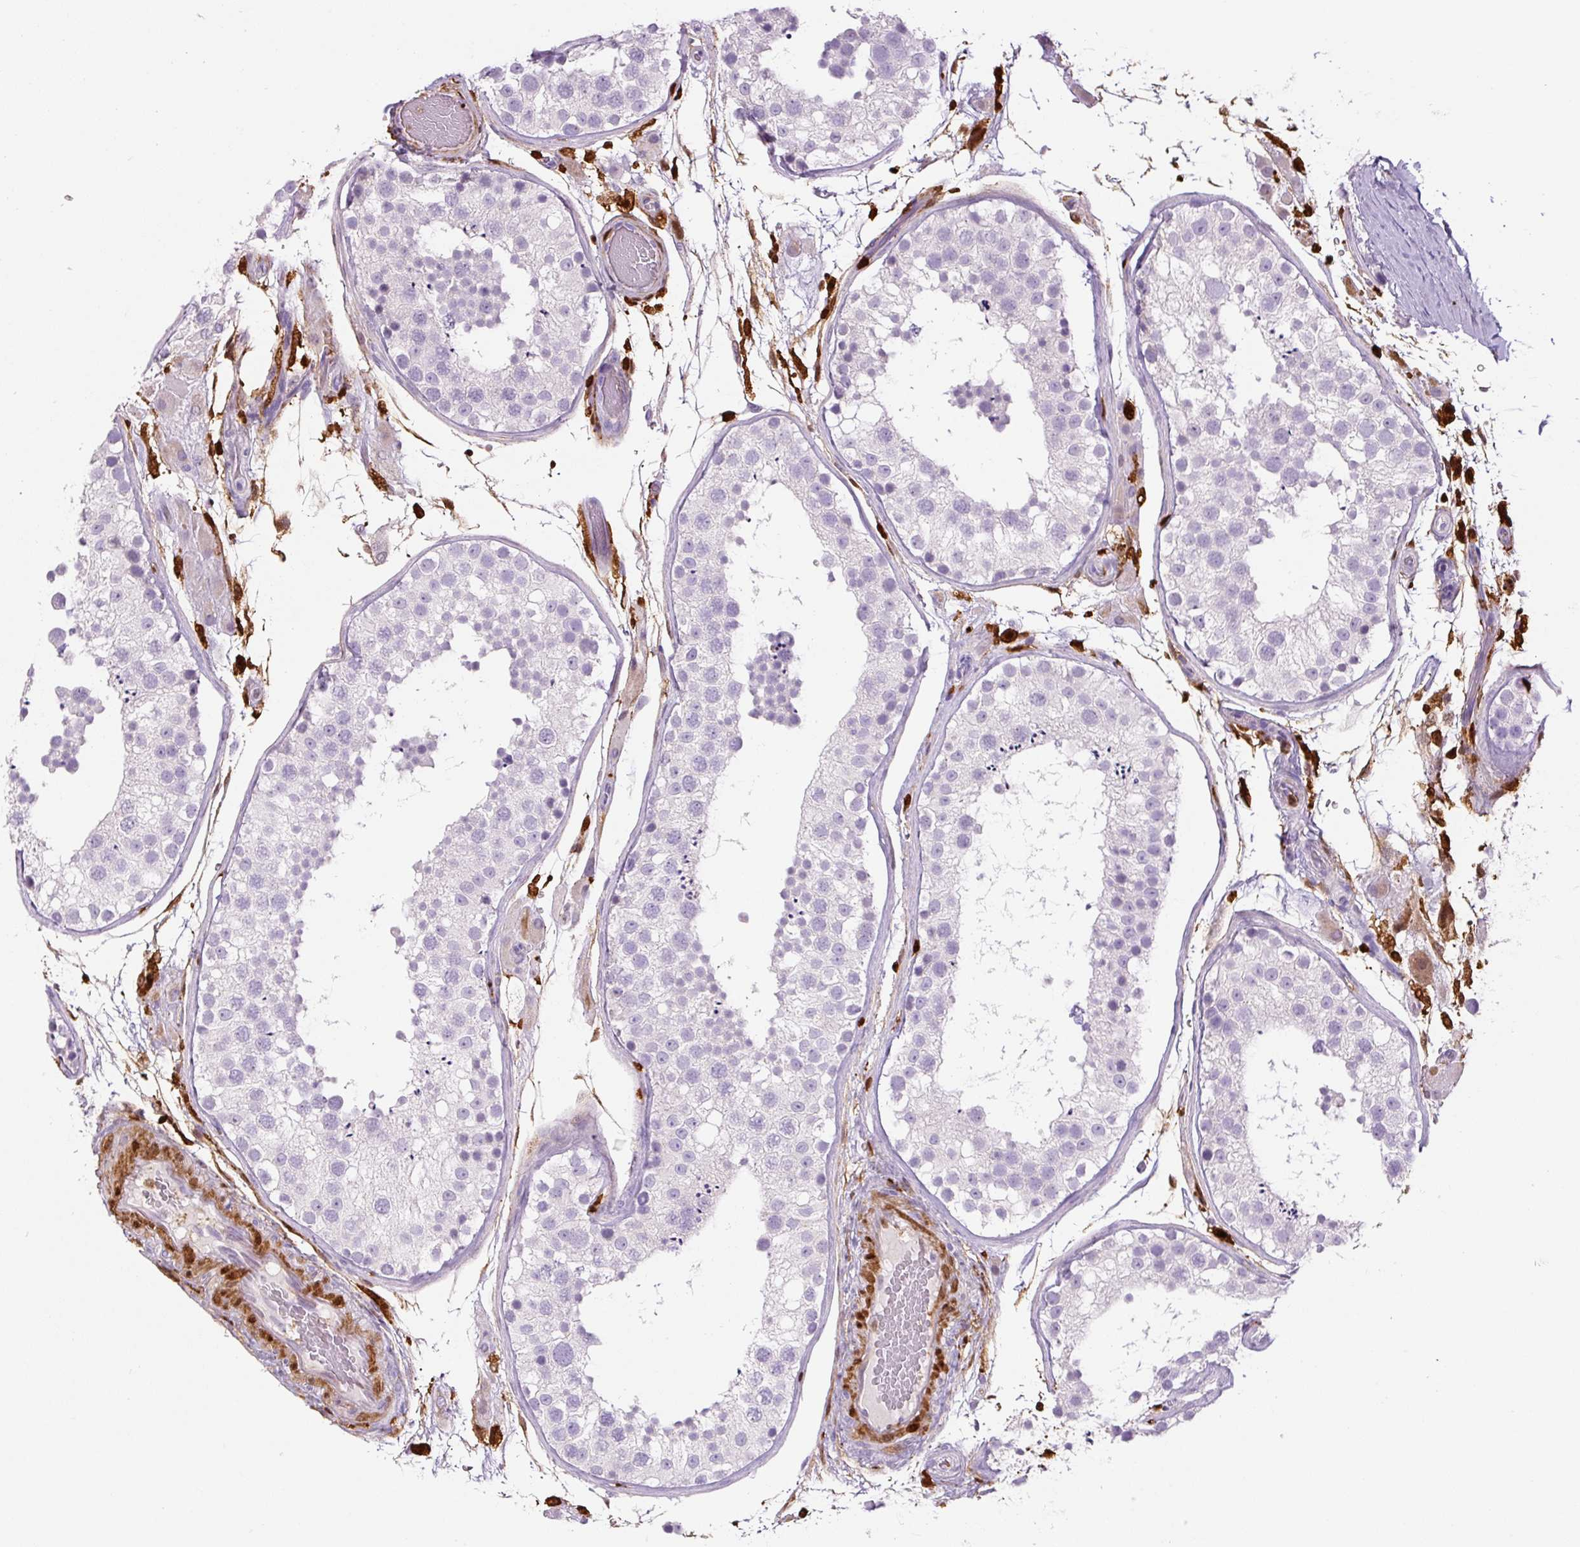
{"staining": {"intensity": "negative", "quantity": "none", "location": "none"}, "tissue": "testis", "cell_type": "Cells in seminiferous ducts", "image_type": "normal", "snomed": [{"axis": "morphology", "description": "Normal tissue, NOS"}, {"axis": "topography", "description": "Testis"}], "caption": "High magnification brightfield microscopy of unremarkable testis stained with DAB (3,3'-diaminobenzidine) (brown) and counterstained with hematoxylin (blue): cells in seminiferous ducts show no significant staining. (DAB immunohistochemistry with hematoxylin counter stain).", "gene": "S100A4", "patient": {"sex": "male", "age": 26}}